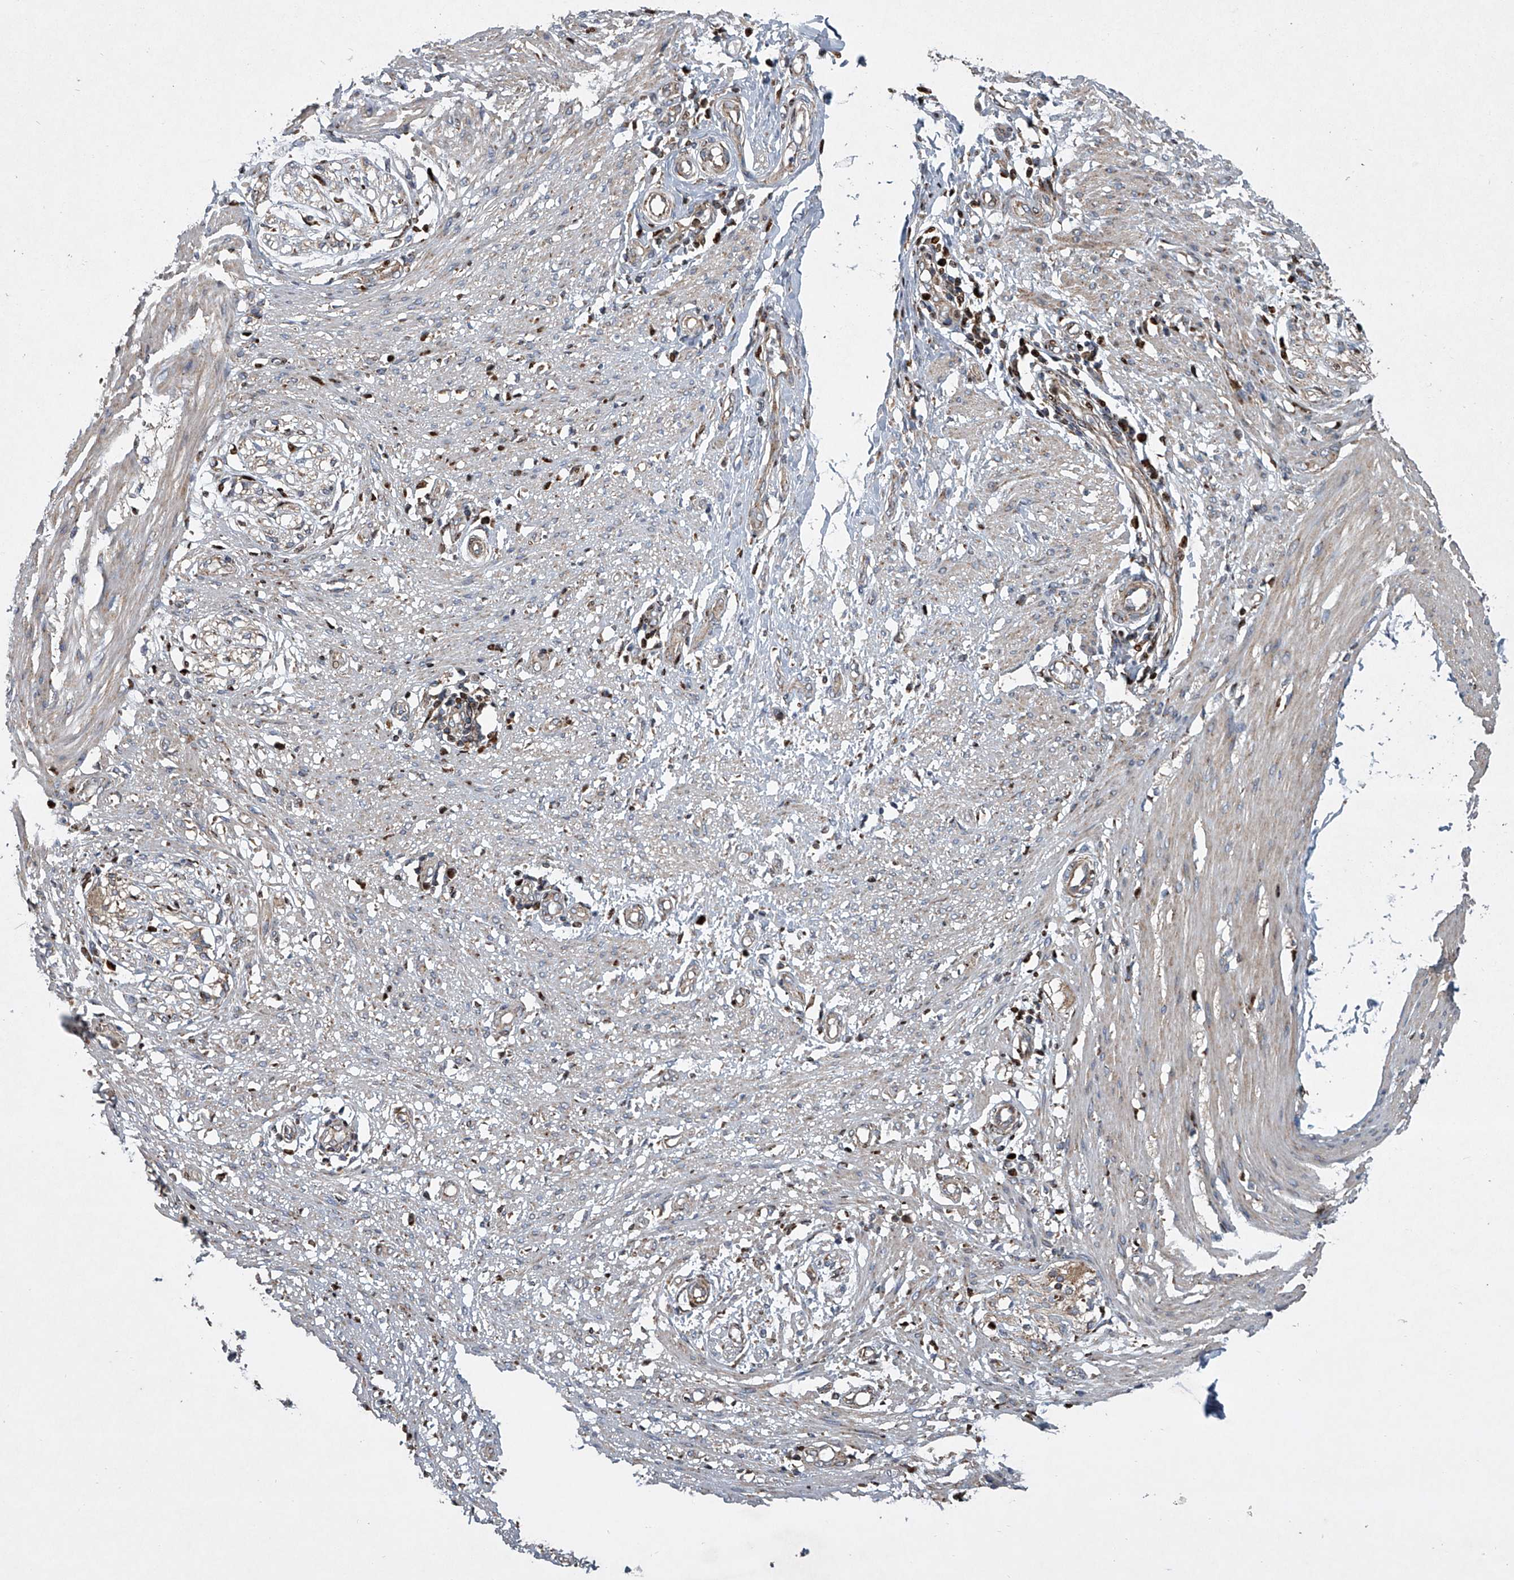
{"staining": {"intensity": "weak", "quantity": "25%-75%", "location": "cytoplasmic/membranous"}, "tissue": "smooth muscle", "cell_type": "Smooth muscle cells", "image_type": "normal", "snomed": [{"axis": "morphology", "description": "Normal tissue, NOS"}, {"axis": "morphology", "description": "Adenocarcinoma, NOS"}, {"axis": "topography", "description": "Colon"}, {"axis": "topography", "description": "Peripheral nerve tissue"}], "caption": "Brown immunohistochemical staining in normal human smooth muscle demonstrates weak cytoplasmic/membranous positivity in about 25%-75% of smooth muscle cells.", "gene": "STRADA", "patient": {"sex": "male", "age": 14}}